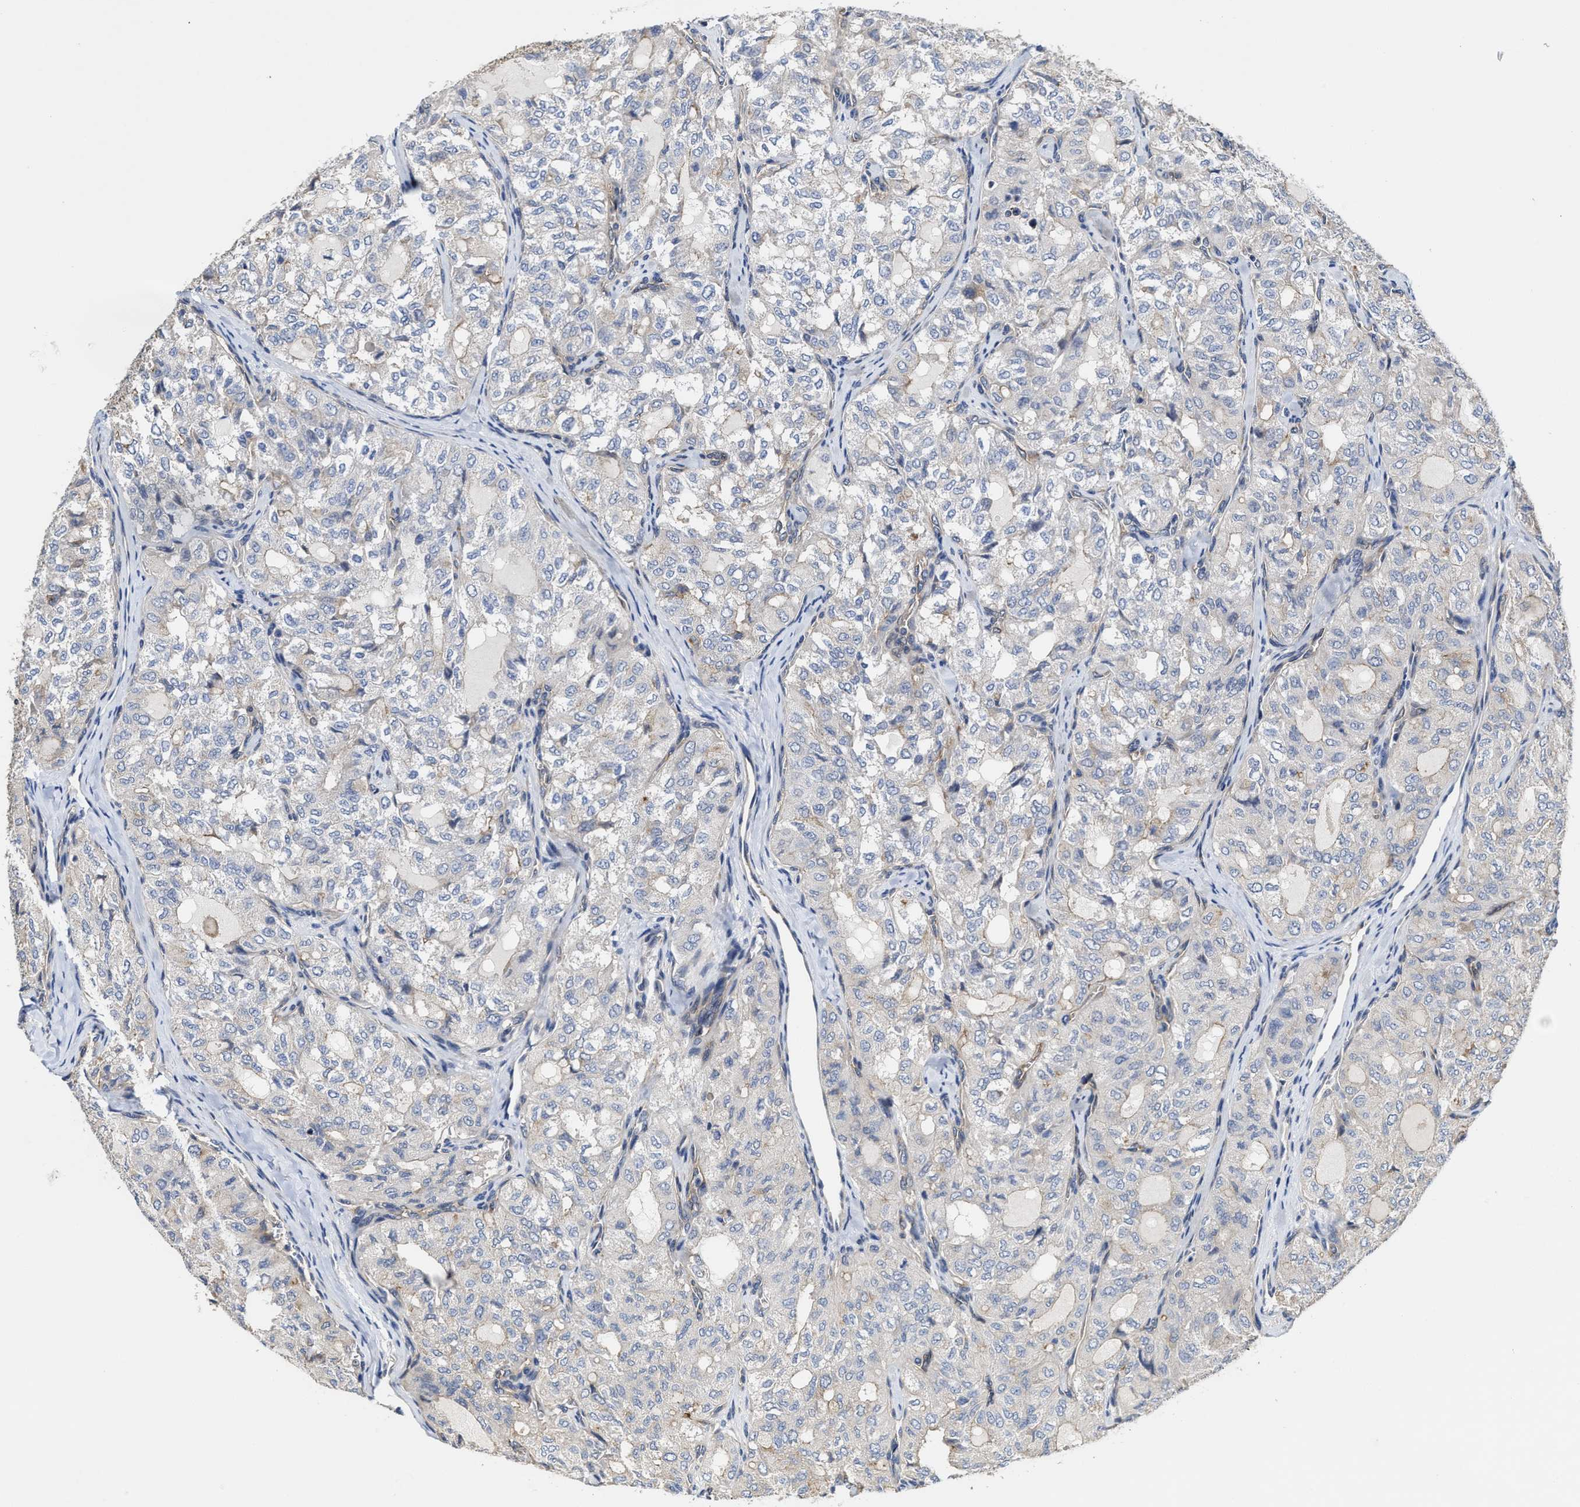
{"staining": {"intensity": "weak", "quantity": "<25%", "location": "cytoplasmic/membranous"}, "tissue": "thyroid cancer", "cell_type": "Tumor cells", "image_type": "cancer", "snomed": [{"axis": "morphology", "description": "Follicular adenoma carcinoma, NOS"}, {"axis": "topography", "description": "Thyroid gland"}], "caption": "Protein analysis of thyroid follicular adenoma carcinoma shows no significant staining in tumor cells.", "gene": "TRAF6", "patient": {"sex": "male", "age": 75}}